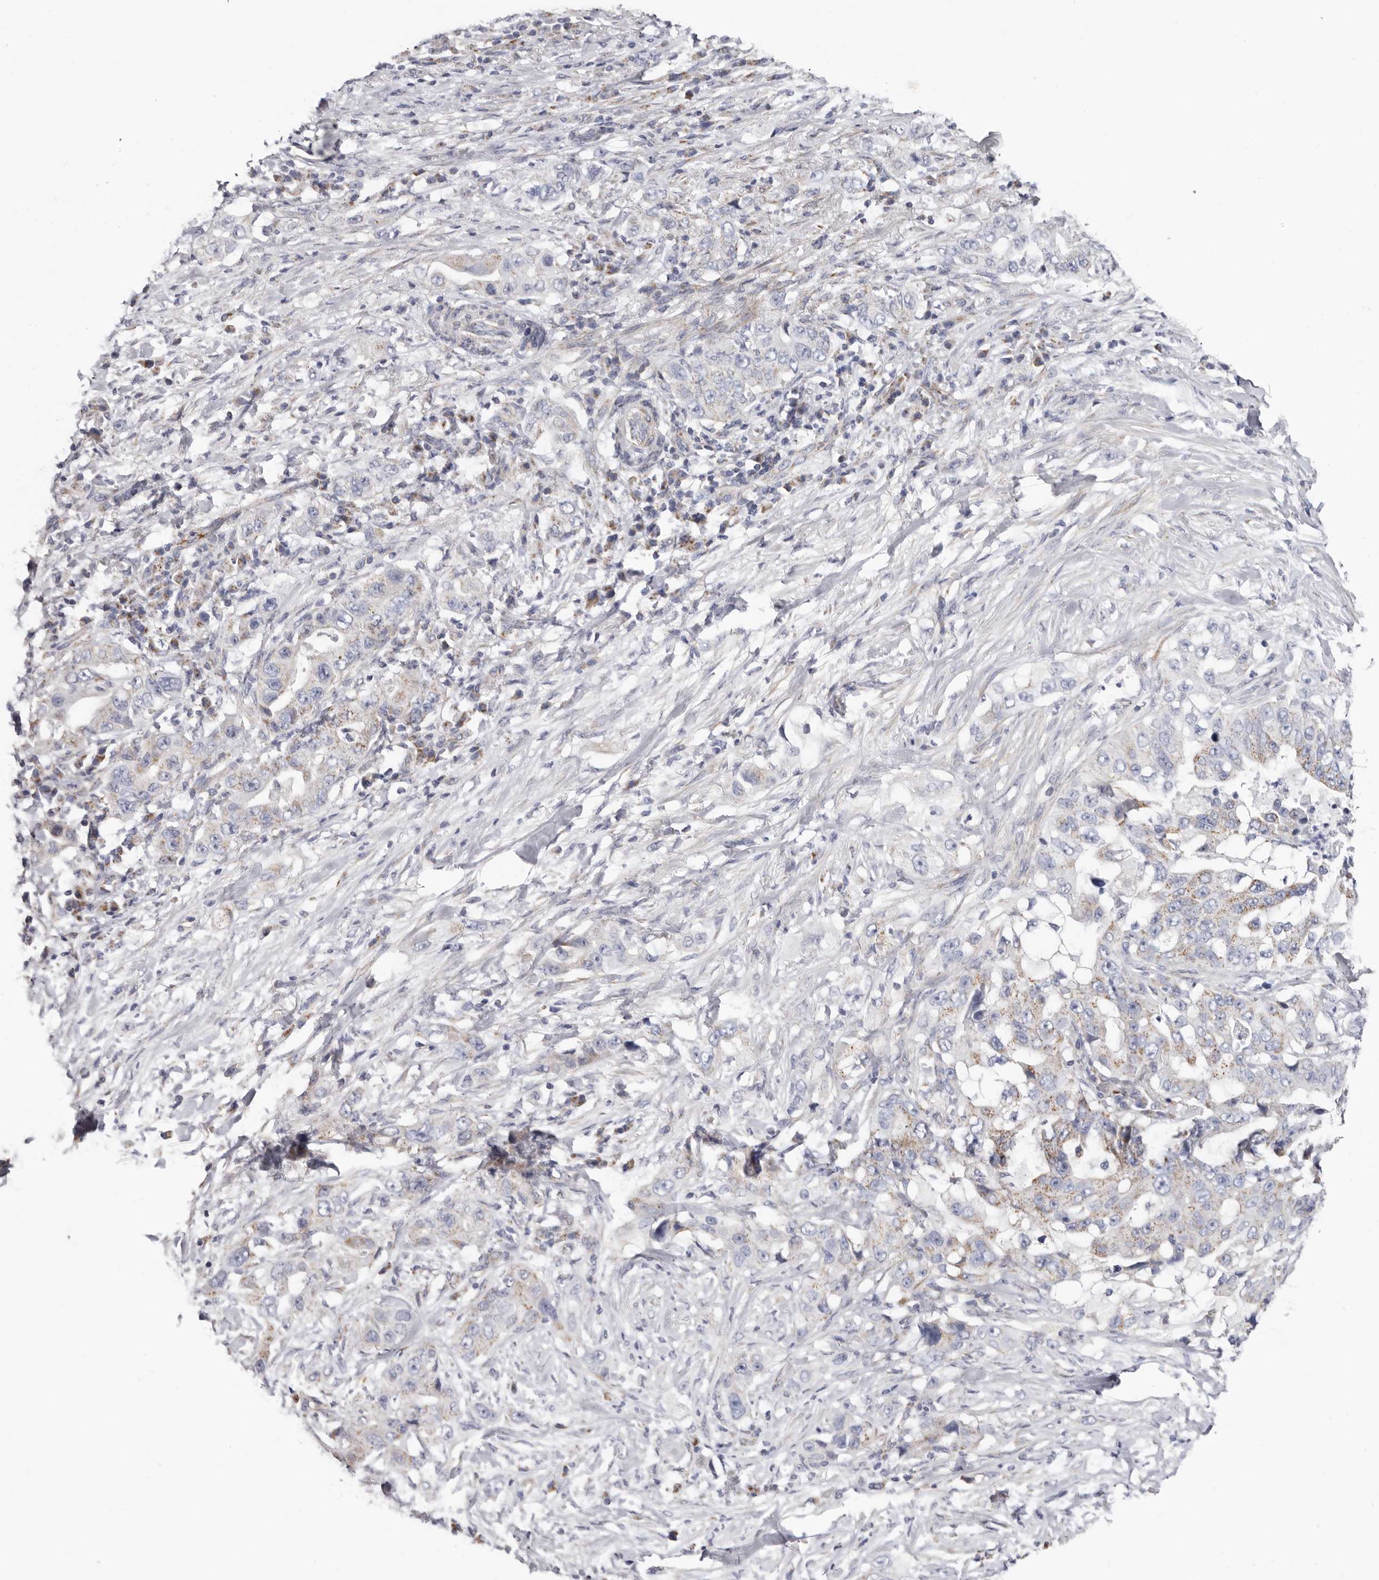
{"staining": {"intensity": "weak", "quantity": "<25%", "location": "cytoplasmic/membranous"}, "tissue": "lung cancer", "cell_type": "Tumor cells", "image_type": "cancer", "snomed": [{"axis": "morphology", "description": "Adenocarcinoma, NOS"}, {"axis": "topography", "description": "Lung"}], "caption": "Immunohistochemistry (IHC) photomicrograph of neoplastic tissue: human adenocarcinoma (lung) stained with DAB exhibits no significant protein expression in tumor cells.", "gene": "RSPO2", "patient": {"sex": "female", "age": 51}}